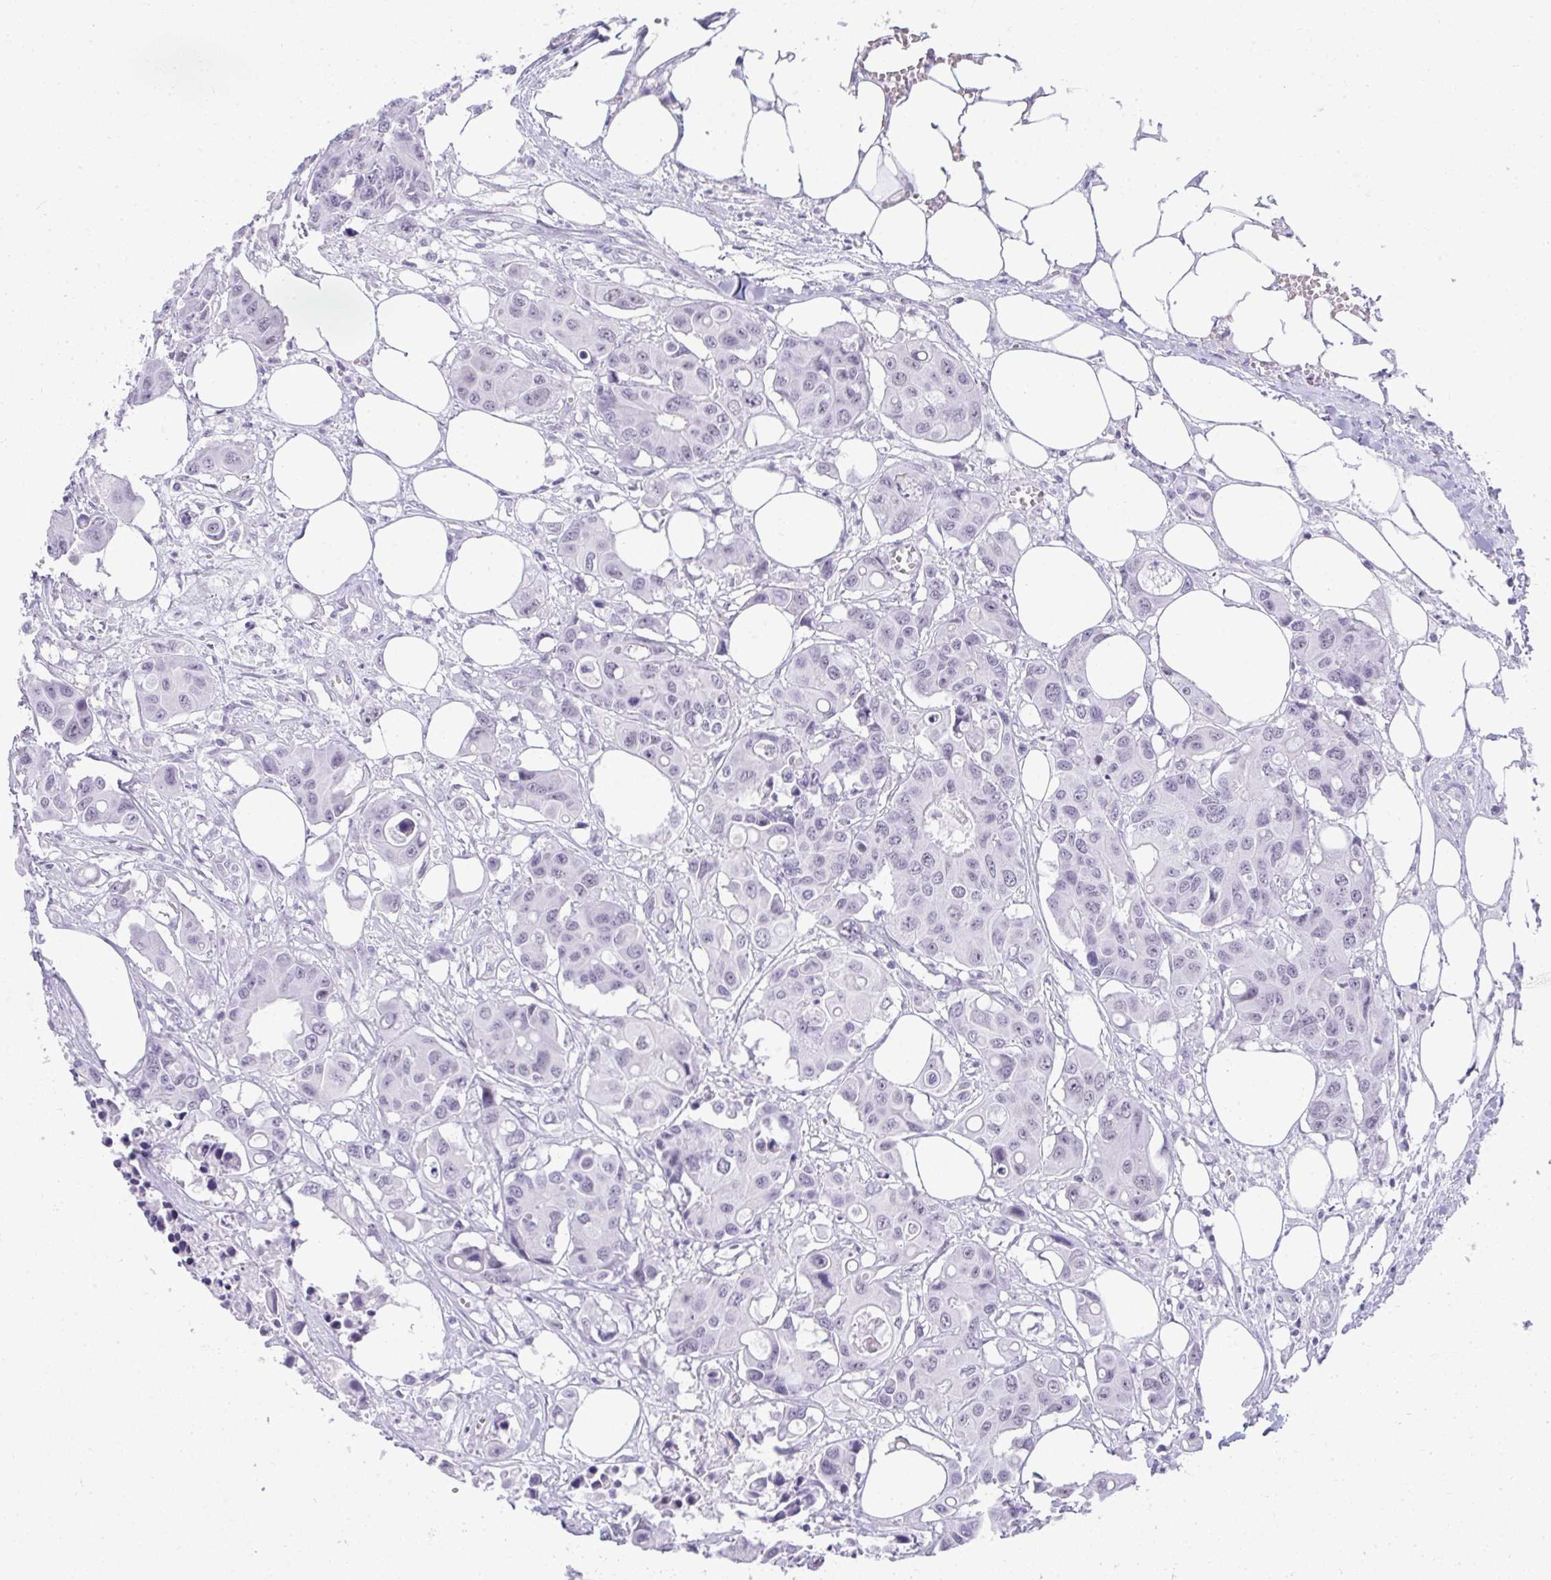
{"staining": {"intensity": "negative", "quantity": "none", "location": "none"}, "tissue": "colorectal cancer", "cell_type": "Tumor cells", "image_type": "cancer", "snomed": [{"axis": "morphology", "description": "Adenocarcinoma, NOS"}, {"axis": "topography", "description": "Colon"}], "caption": "Tumor cells show no significant protein expression in colorectal adenocarcinoma. The staining is performed using DAB brown chromogen with nuclei counter-stained in using hematoxylin.", "gene": "PLA2G1B", "patient": {"sex": "male", "age": 77}}